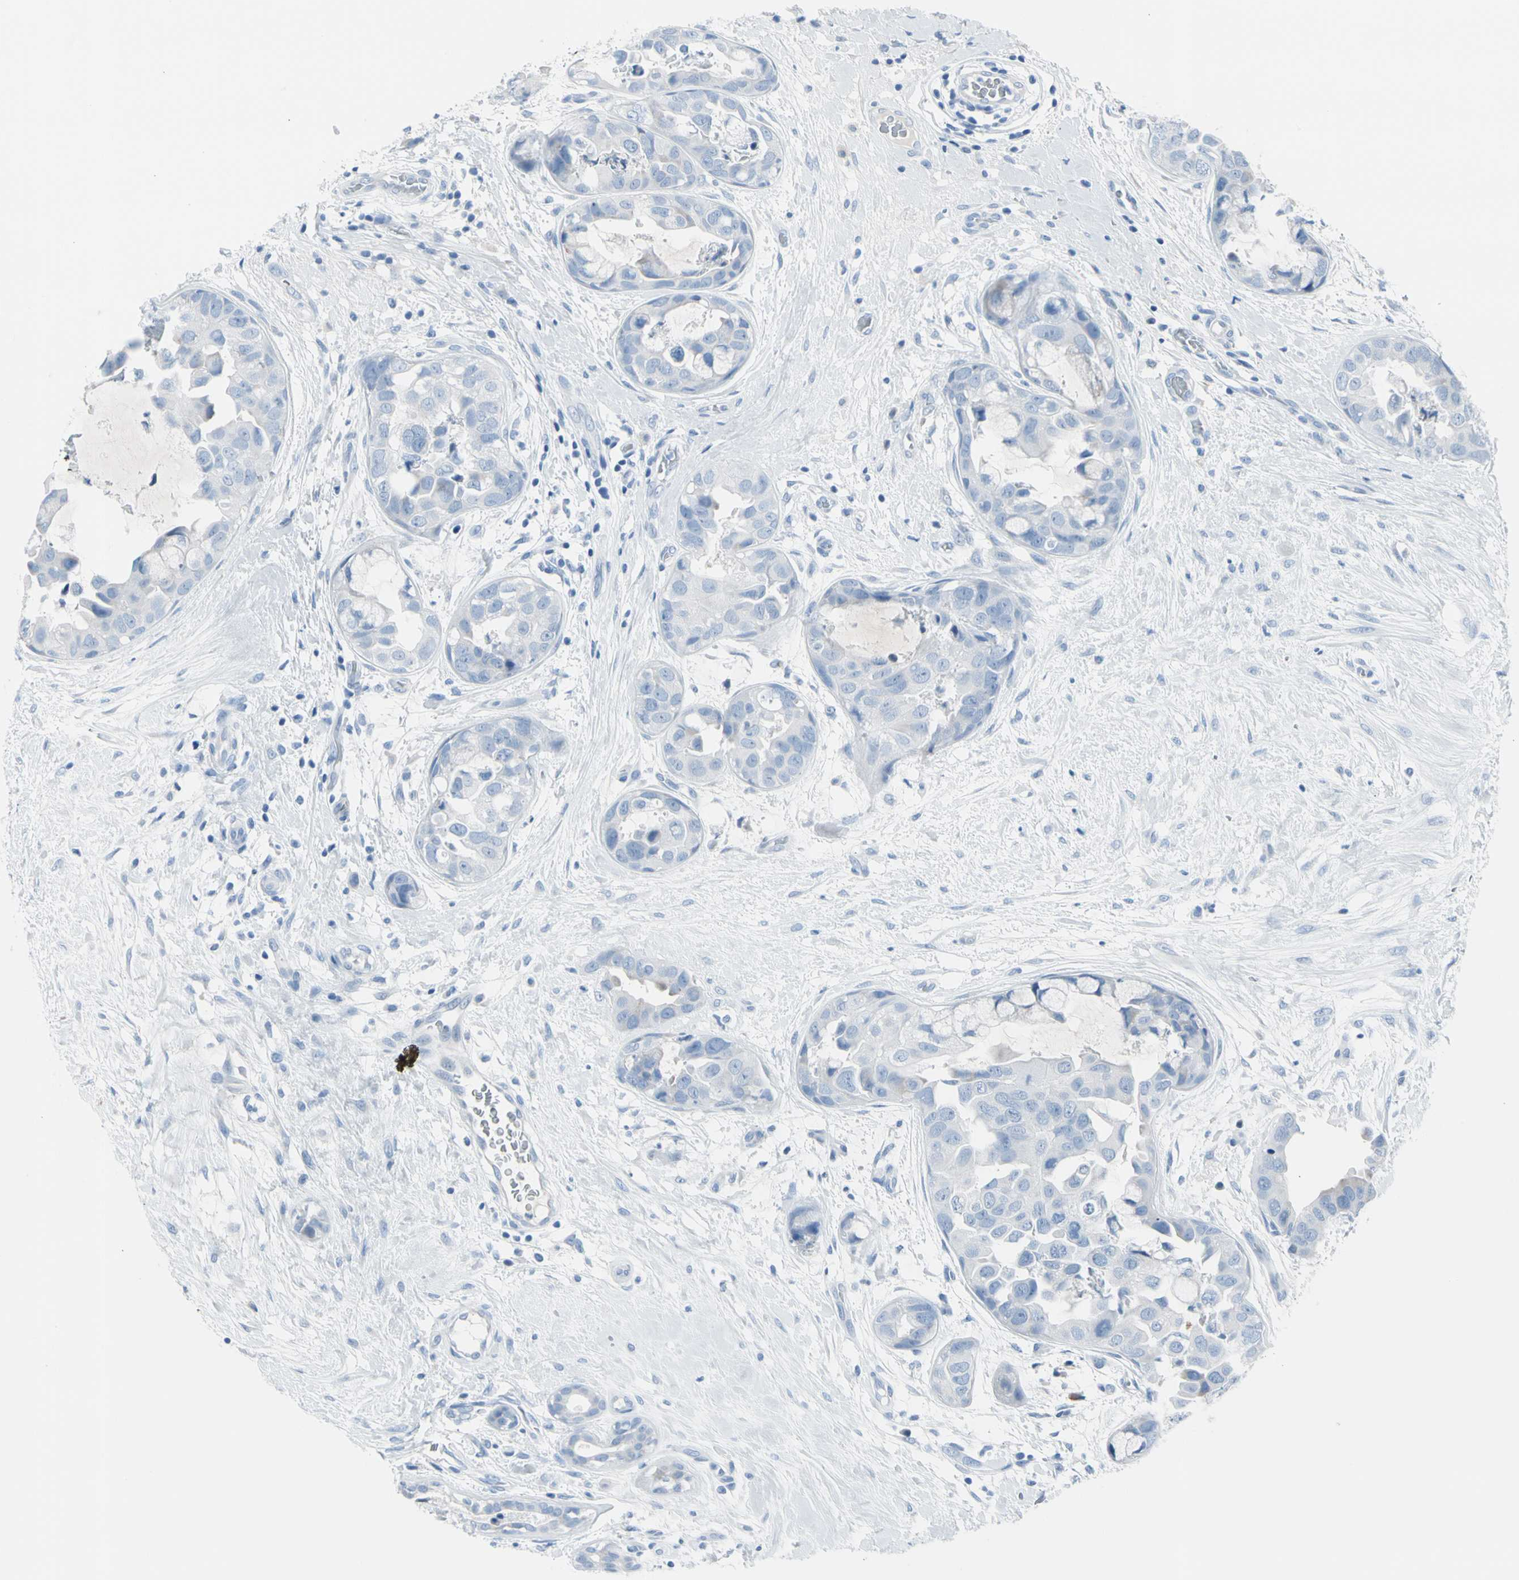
{"staining": {"intensity": "negative", "quantity": "none", "location": "none"}, "tissue": "breast cancer", "cell_type": "Tumor cells", "image_type": "cancer", "snomed": [{"axis": "morphology", "description": "Duct carcinoma"}, {"axis": "topography", "description": "Breast"}], "caption": "A high-resolution histopathology image shows immunohistochemistry (IHC) staining of breast intraductal carcinoma, which demonstrates no significant positivity in tumor cells.", "gene": "TPO", "patient": {"sex": "female", "age": 40}}